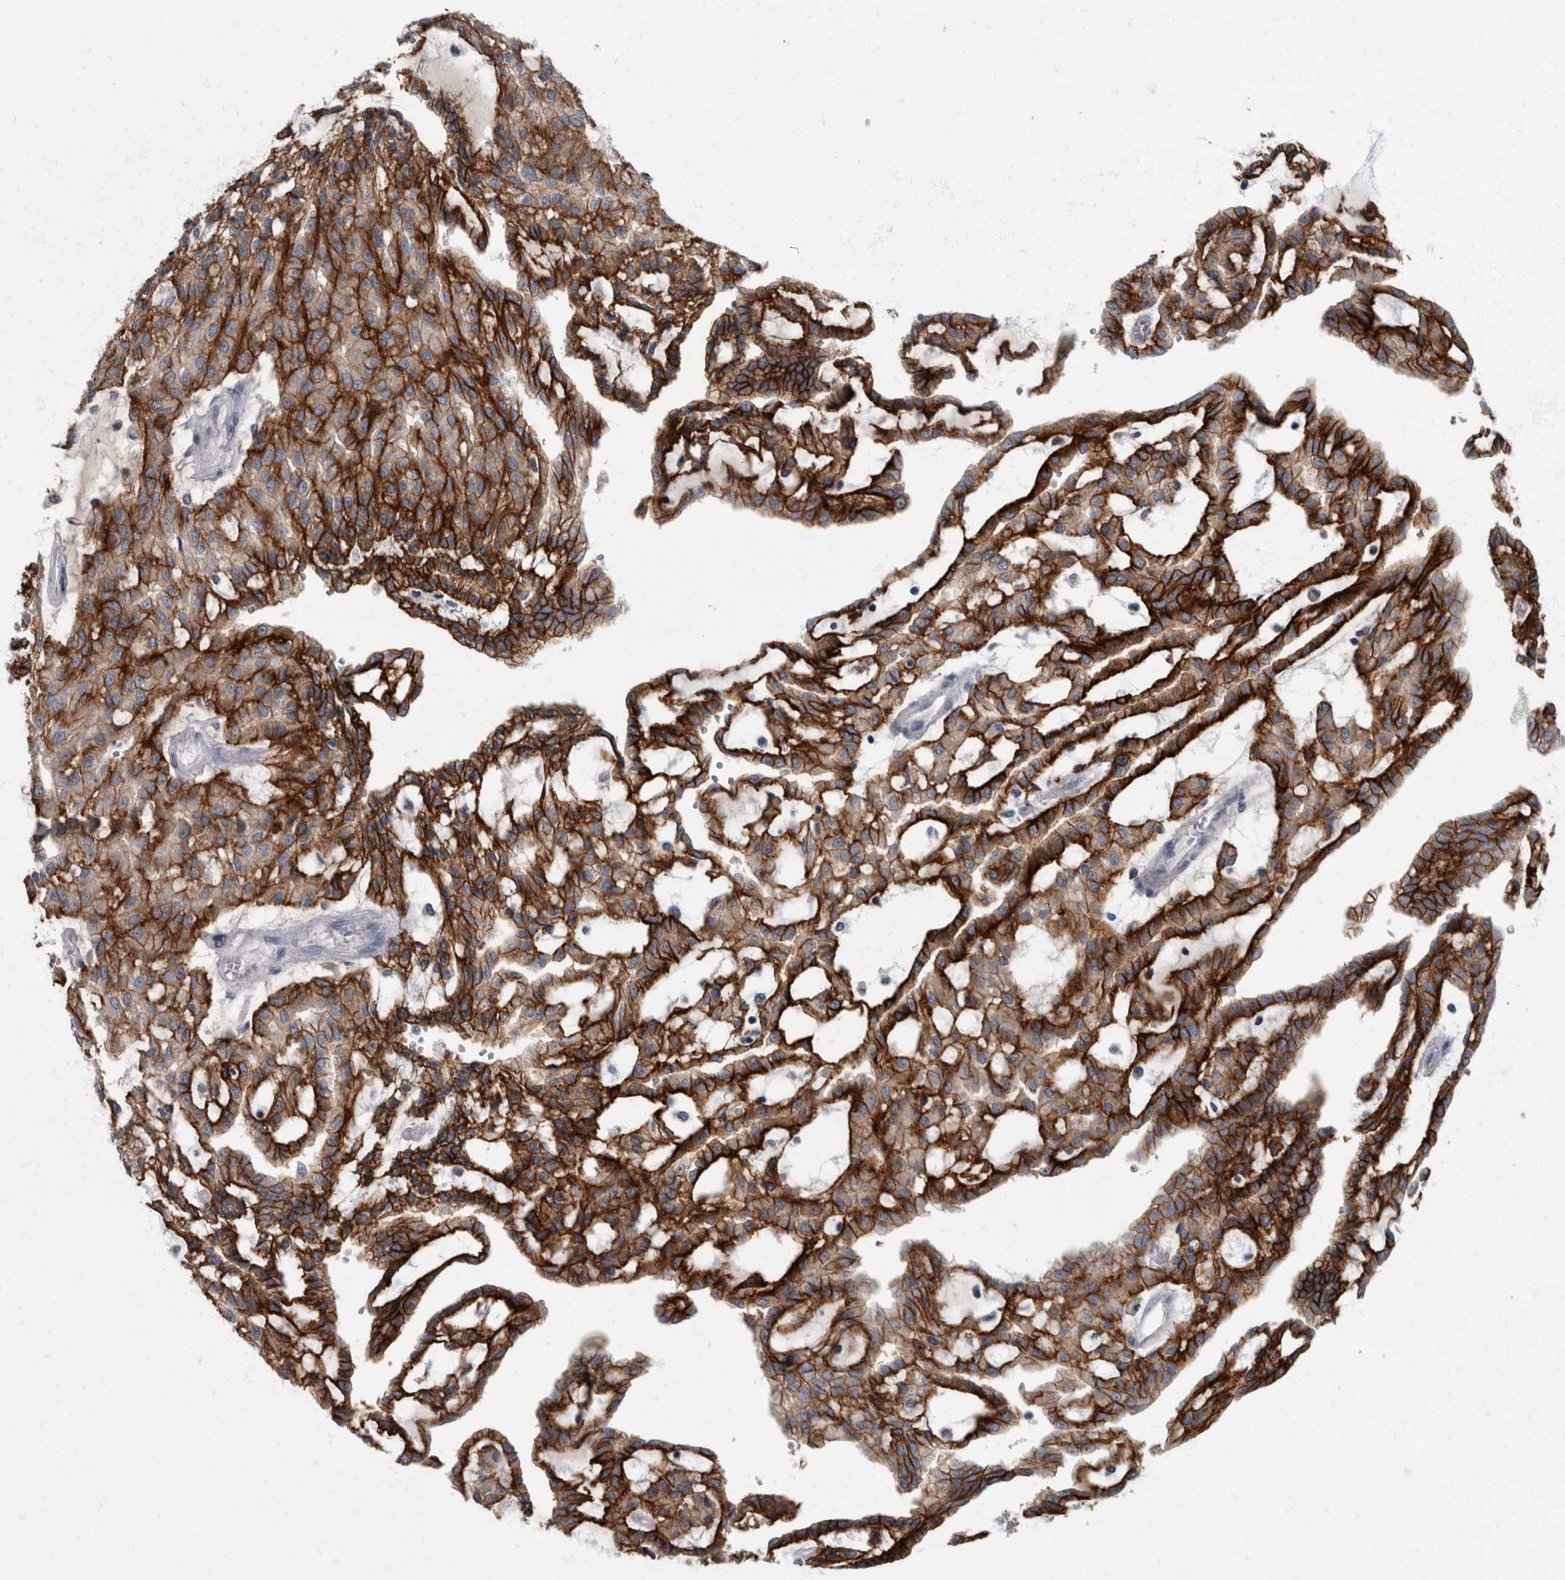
{"staining": {"intensity": "strong", "quantity": ">75%", "location": "cytoplasmic/membranous"}, "tissue": "renal cancer", "cell_type": "Tumor cells", "image_type": "cancer", "snomed": [{"axis": "morphology", "description": "Adenocarcinoma, NOS"}, {"axis": "topography", "description": "Kidney"}], "caption": "Brown immunohistochemical staining in renal cancer reveals strong cytoplasmic/membranous staining in approximately >75% of tumor cells.", "gene": "DSG2", "patient": {"sex": "male", "age": 63}}